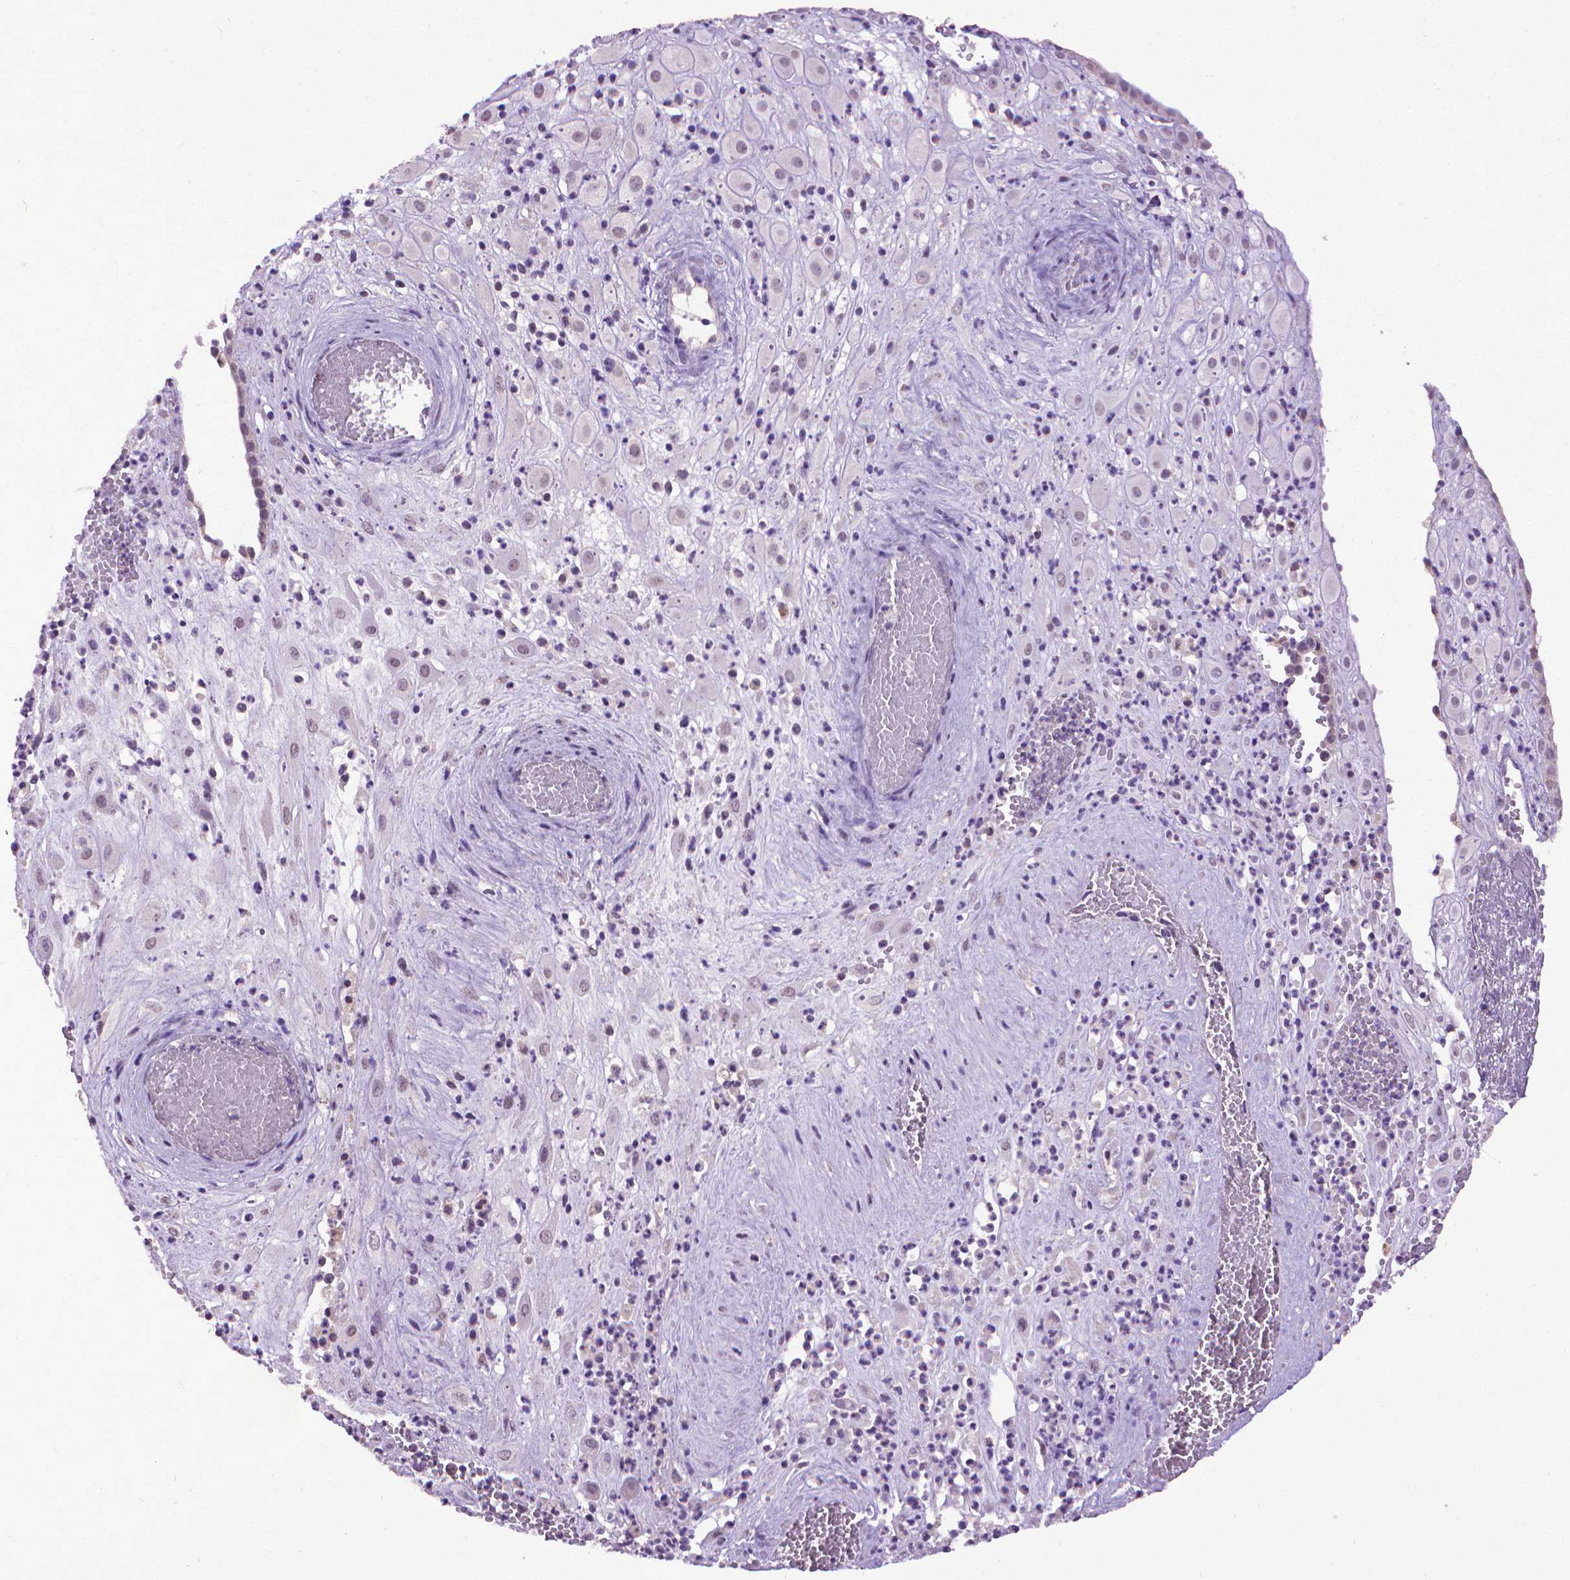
{"staining": {"intensity": "weak", "quantity": "<25%", "location": "nuclear"}, "tissue": "placenta", "cell_type": "Decidual cells", "image_type": "normal", "snomed": [{"axis": "morphology", "description": "Normal tissue, NOS"}, {"axis": "topography", "description": "Placenta"}], "caption": "DAB (3,3'-diaminobenzidine) immunohistochemical staining of normal human placenta exhibits no significant expression in decidual cells.", "gene": "KMO", "patient": {"sex": "female", "age": 24}}